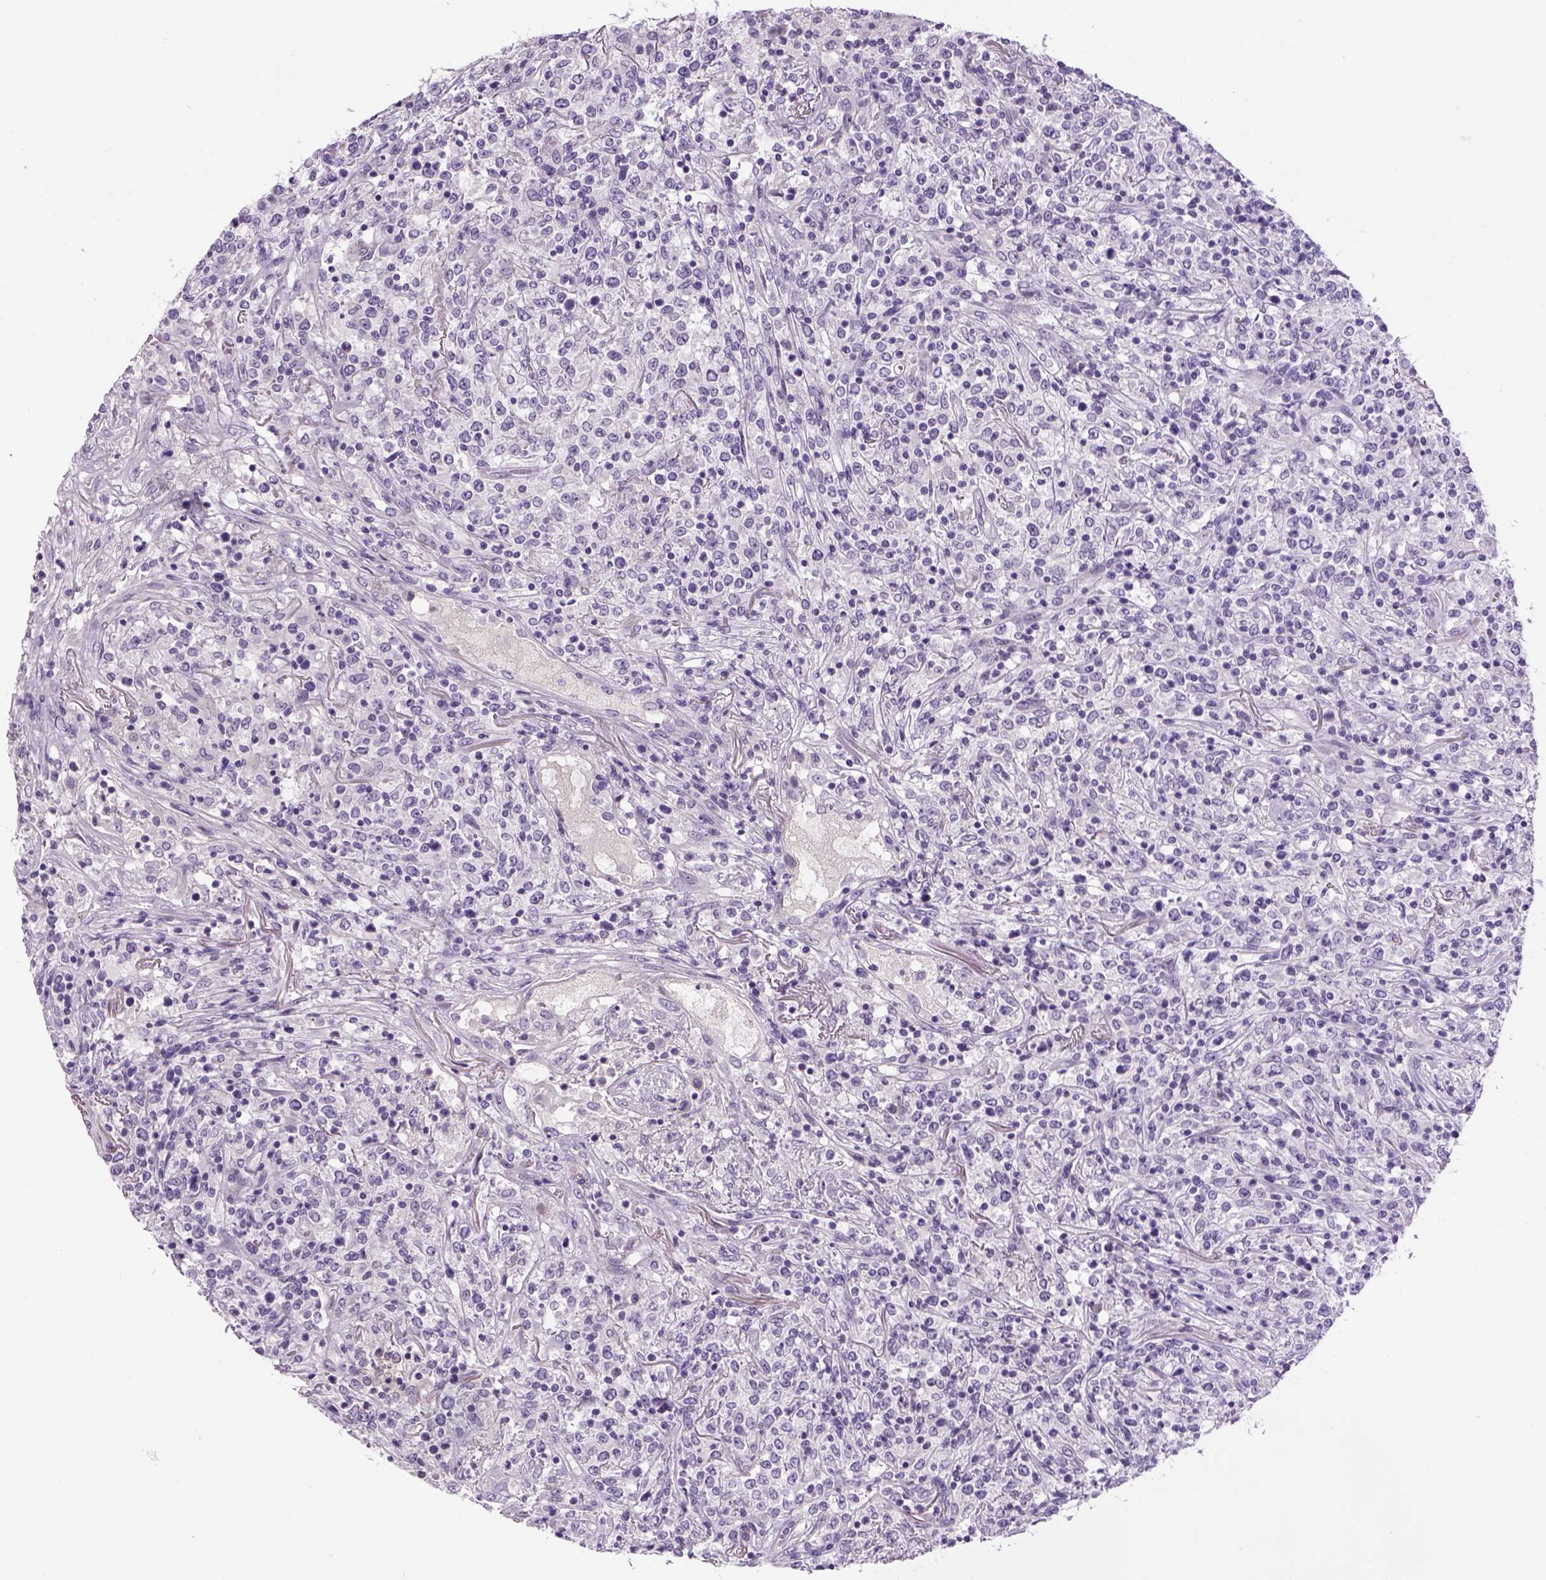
{"staining": {"intensity": "negative", "quantity": "none", "location": "none"}, "tissue": "lymphoma", "cell_type": "Tumor cells", "image_type": "cancer", "snomed": [{"axis": "morphology", "description": "Malignant lymphoma, non-Hodgkin's type, High grade"}, {"axis": "topography", "description": "Lung"}], "caption": "Immunohistochemical staining of high-grade malignant lymphoma, non-Hodgkin's type demonstrates no significant positivity in tumor cells.", "gene": "DBH", "patient": {"sex": "male", "age": 79}}